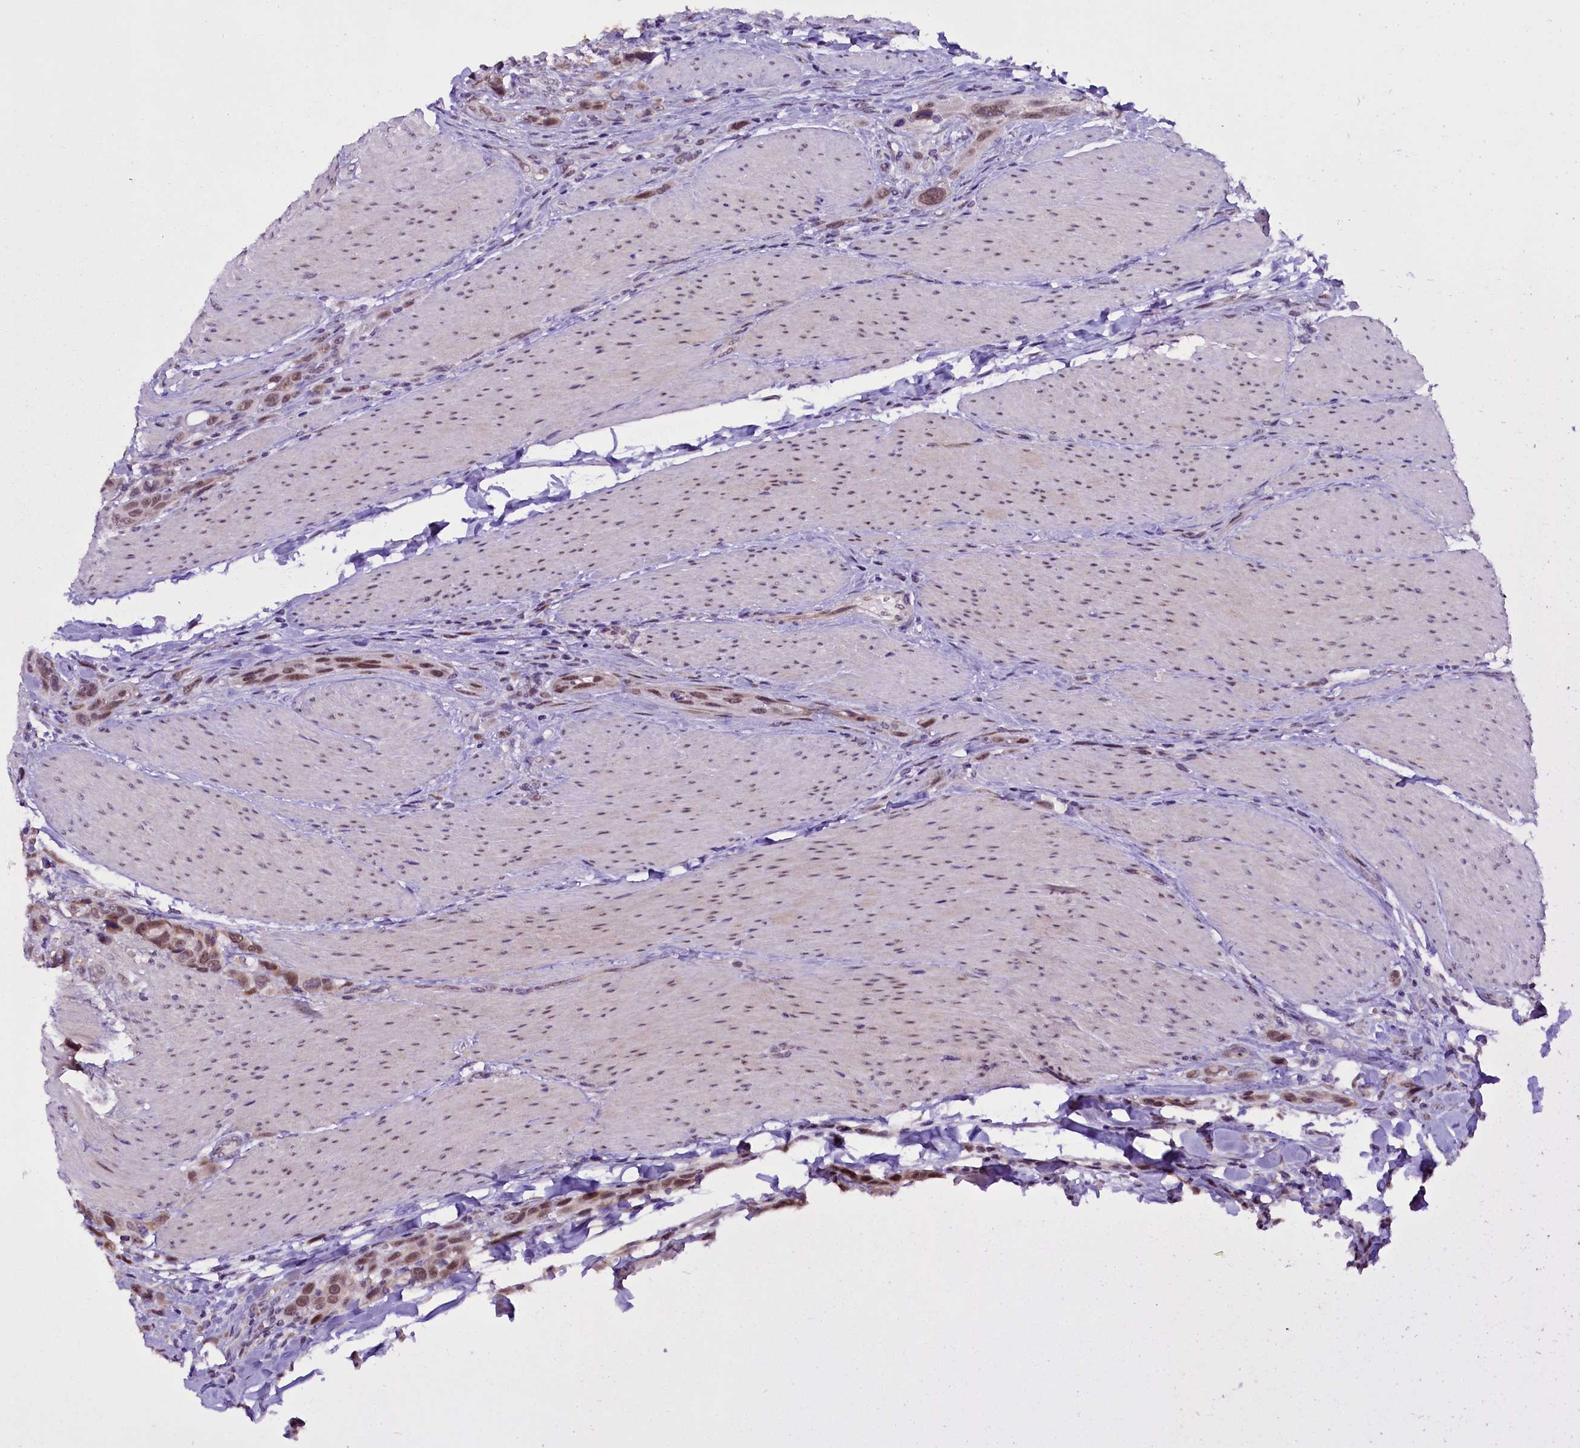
{"staining": {"intensity": "moderate", "quantity": ">75%", "location": "nuclear"}, "tissue": "urothelial cancer", "cell_type": "Tumor cells", "image_type": "cancer", "snomed": [{"axis": "morphology", "description": "Urothelial carcinoma, High grade"}, {"axis": "topography", "description": "Urinary bladder"}], "caption": "Human urothelial carcinoma (high-grade) stained with a brown dye displays moderate nuclear positive expression in approximately >75% of tumor cells.", "gene": "RPUSD2", "patient": {"sex": "male", "age": 50}}